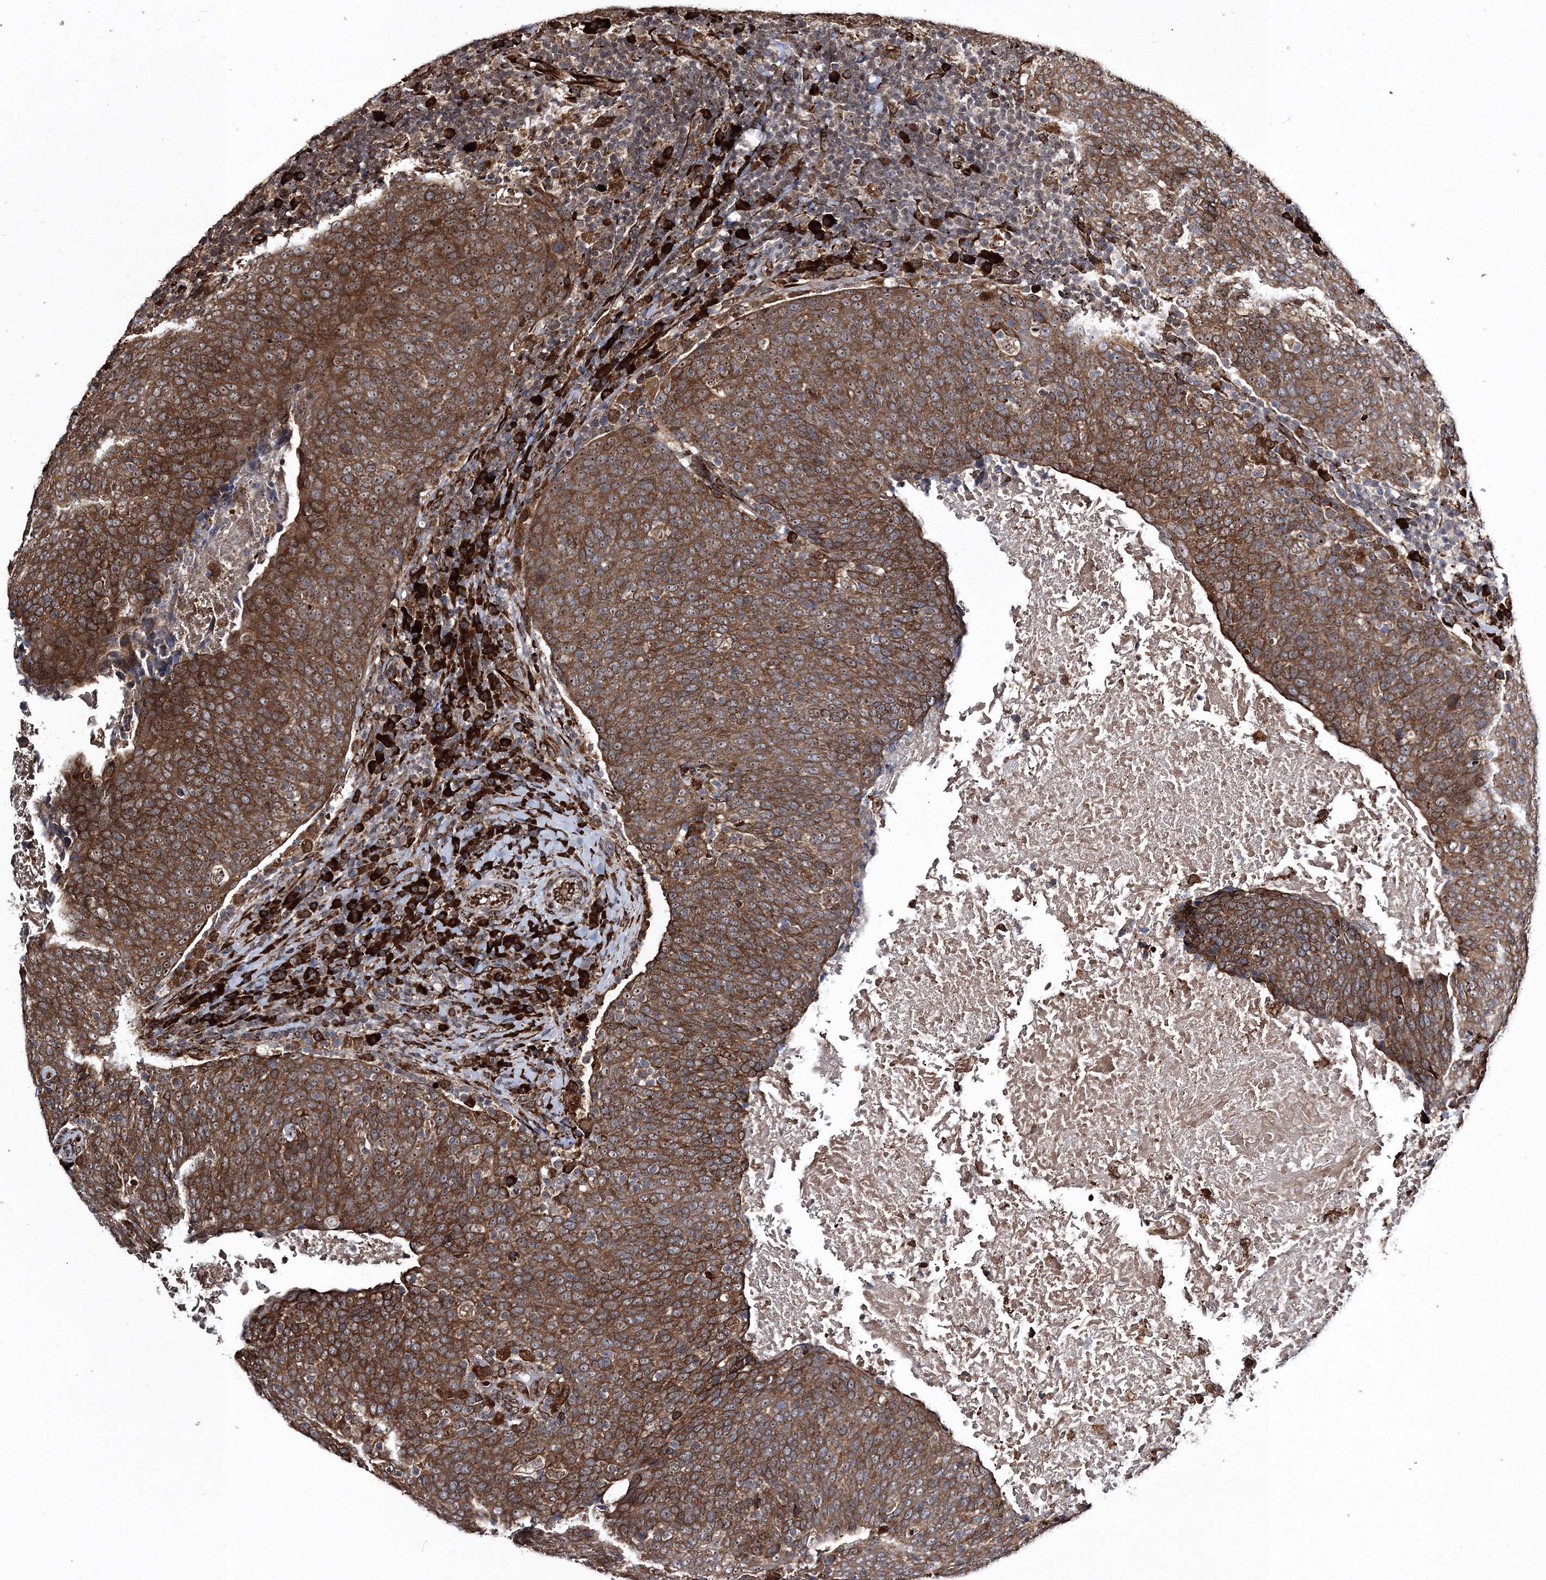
{"staining": {"intensity": "strong", "quantity": ">75%", "location": "cytoplasmic/membranous"}, "tissue": "head and neck cancer", "cell_type": "Tumor cells", "image_type": "cancer", "snomed": [{"axis": "morphology", "description": "Squamous cell carcinoma, NOS"}, {"axis": "morphology", "description": "Squamous cell carcinoma, metastatic, NOS"}, {"axis": "topography", "description": "Lymph node"}, {"axis": "topography", "description": "Head-Neck"}], "caption": "An IHC image of neoplastic tissue is shown. Protein staining in brown shows strong cytoplasmic/membranous positivity in metastatic squamous cell carcinoma (head and neck) within tumor cells.", "gene": "SCRN3", "patient": {"sex": "male", "age": 62}}